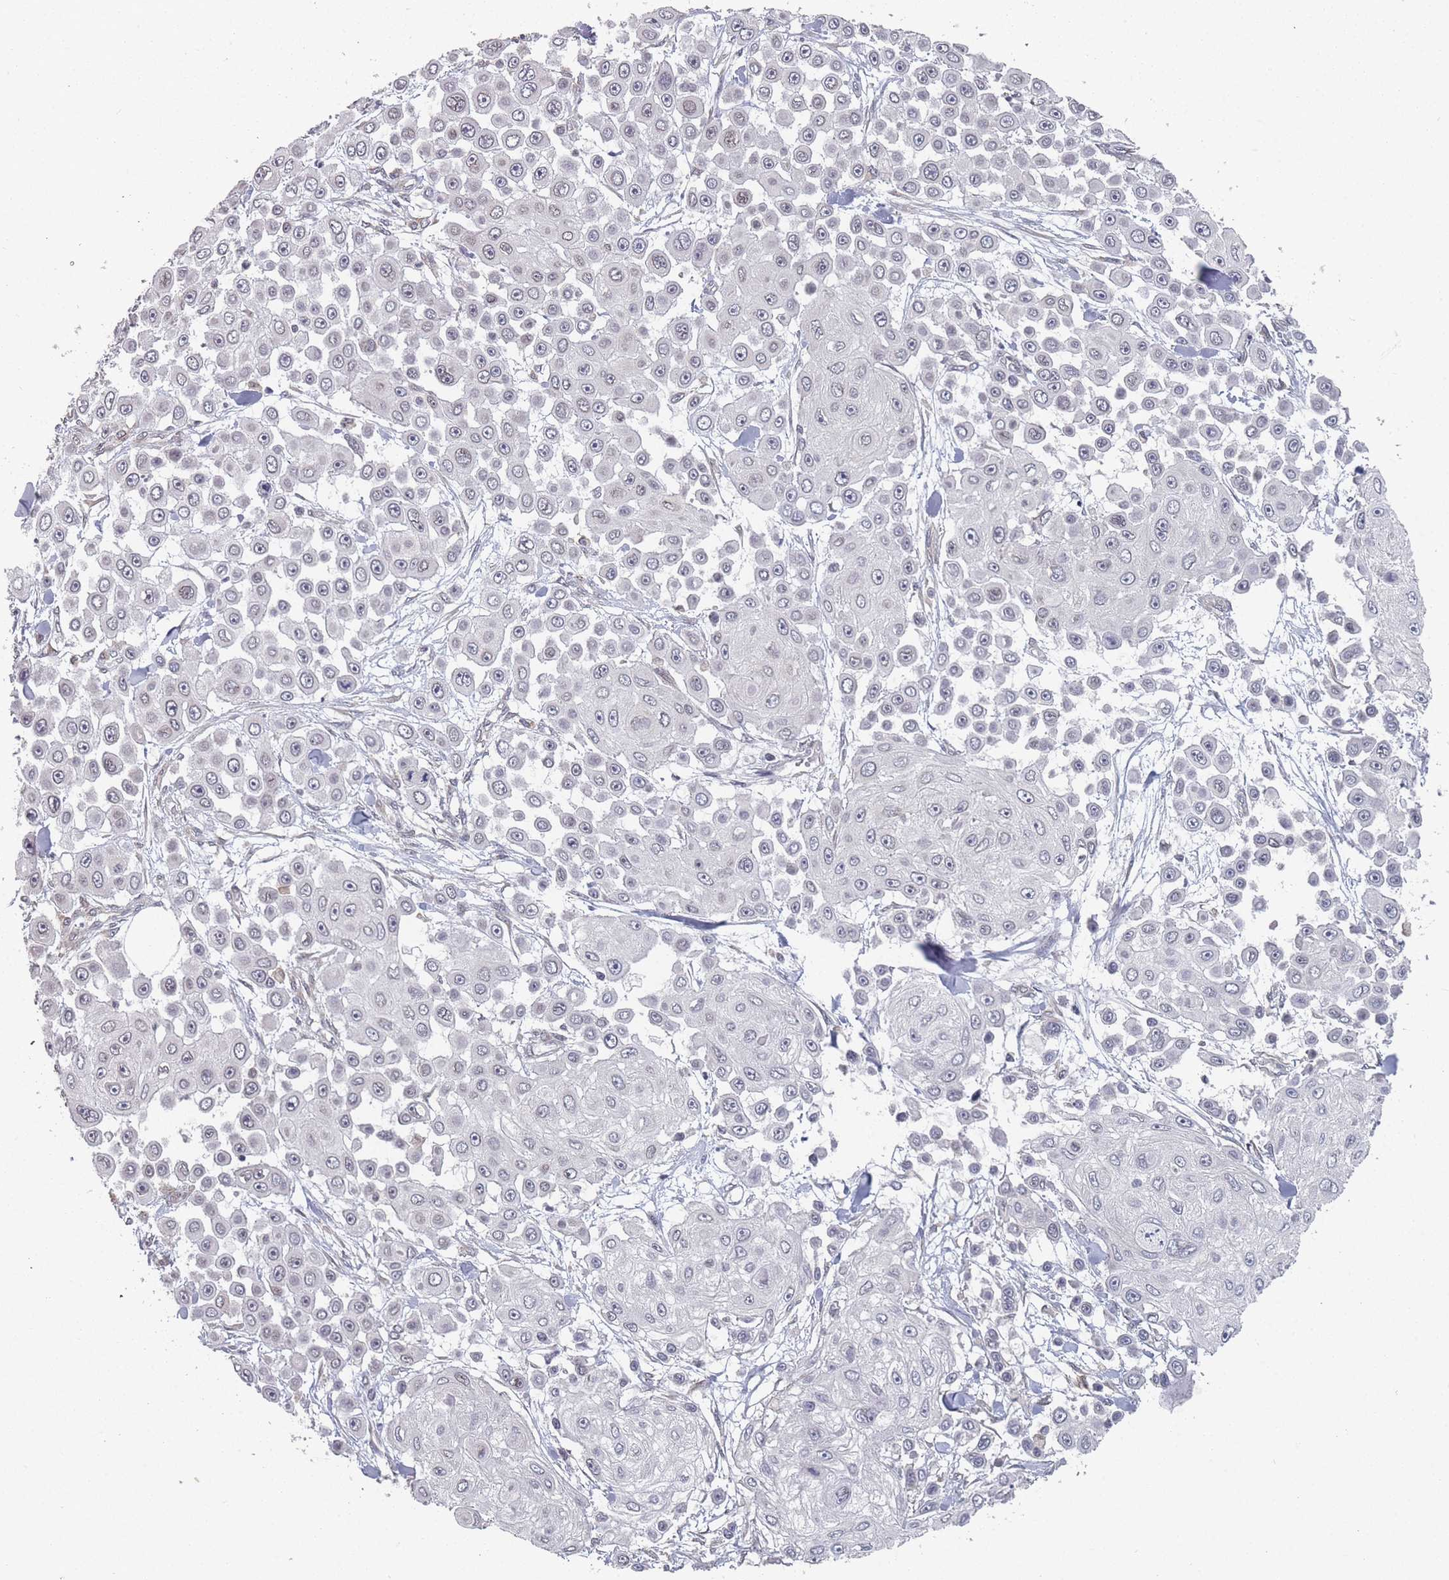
{"staining": {"intensity": "weak", "quantity": "<25%", "location": "cytoplasmic/membranous,nuclear"}, "tissue": "skin cancer", "cell_type": "Tumor cells", "image_type": "cancer", "snomed": [{"axis": "morphology", "description": "Squamous cell carcinoma, NOS"}, {"axis": "topography", "description": "Skin"}], "caption": "Immunohistochemistry photomicrograph of human squamous cell carcinoma (skin) stained for a protein (brown), which demonstrates no positivity in tumor cells.", "gene": "TBC1D25", "patient": {"sex": "male", "age": 67}}